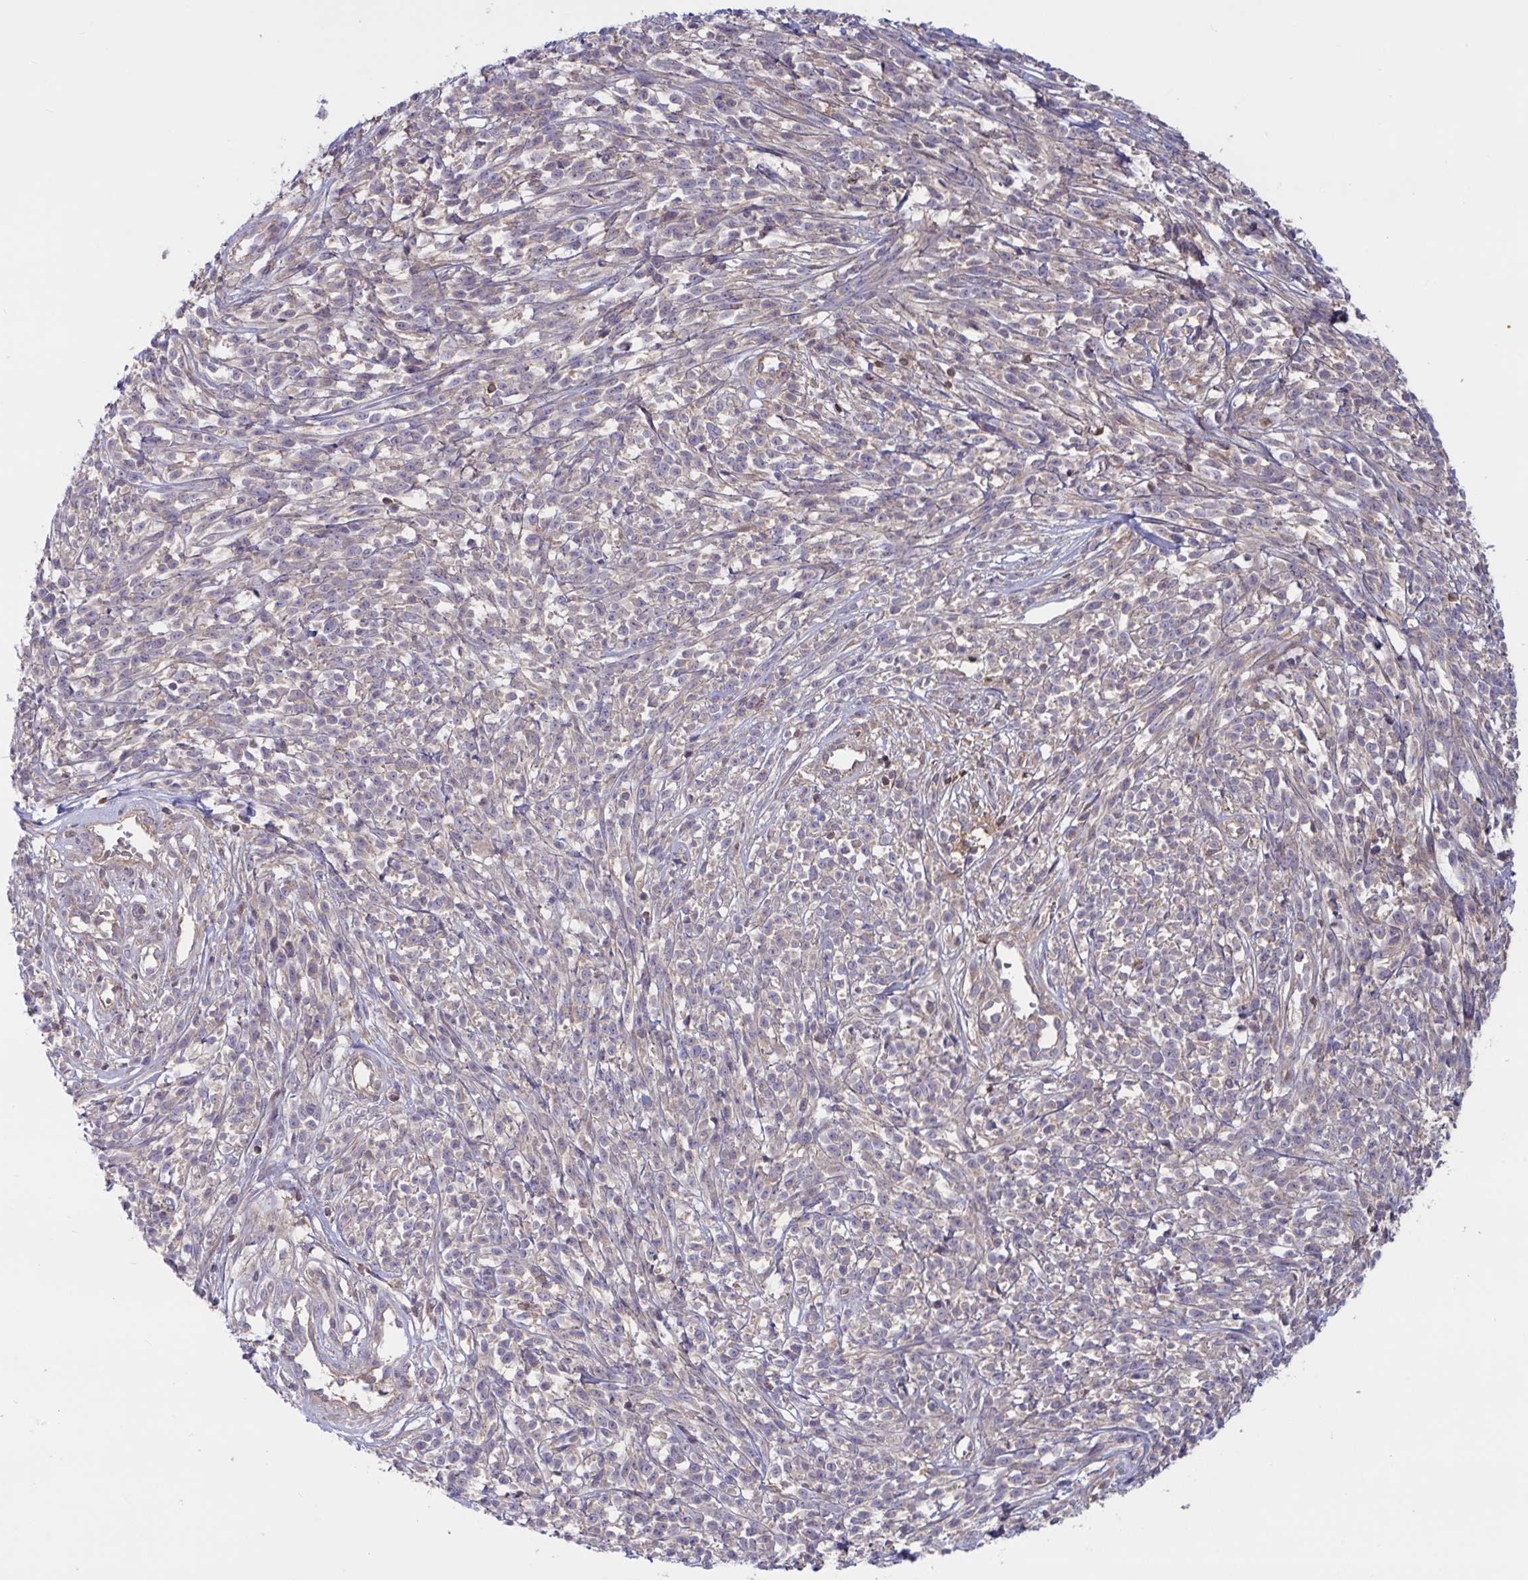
{"staining": {"intensity": "negative", "quantity": "none", "location": "none"}, "tissue": "melanoma", "cell_type": "Tumor cells", "image_type": "cancer", "snomed": [{"axis": "morphology", "description": "Malignant melanoma, NOS"}, {"axis": "topography", "description": "Skin"}, {"axis": "topography", "description": "Skin of trunk"}], "caption": "DAB (3,3'-diaminobenzidine) immunohistochemical staining of malignant melanoma displays no significant expression in tumor cells. (Immunohistochemistry (ihc), brightfield microscopy, high magnification).", "gene": "TANK", "patient": {"sex": "male", "age": 74}}